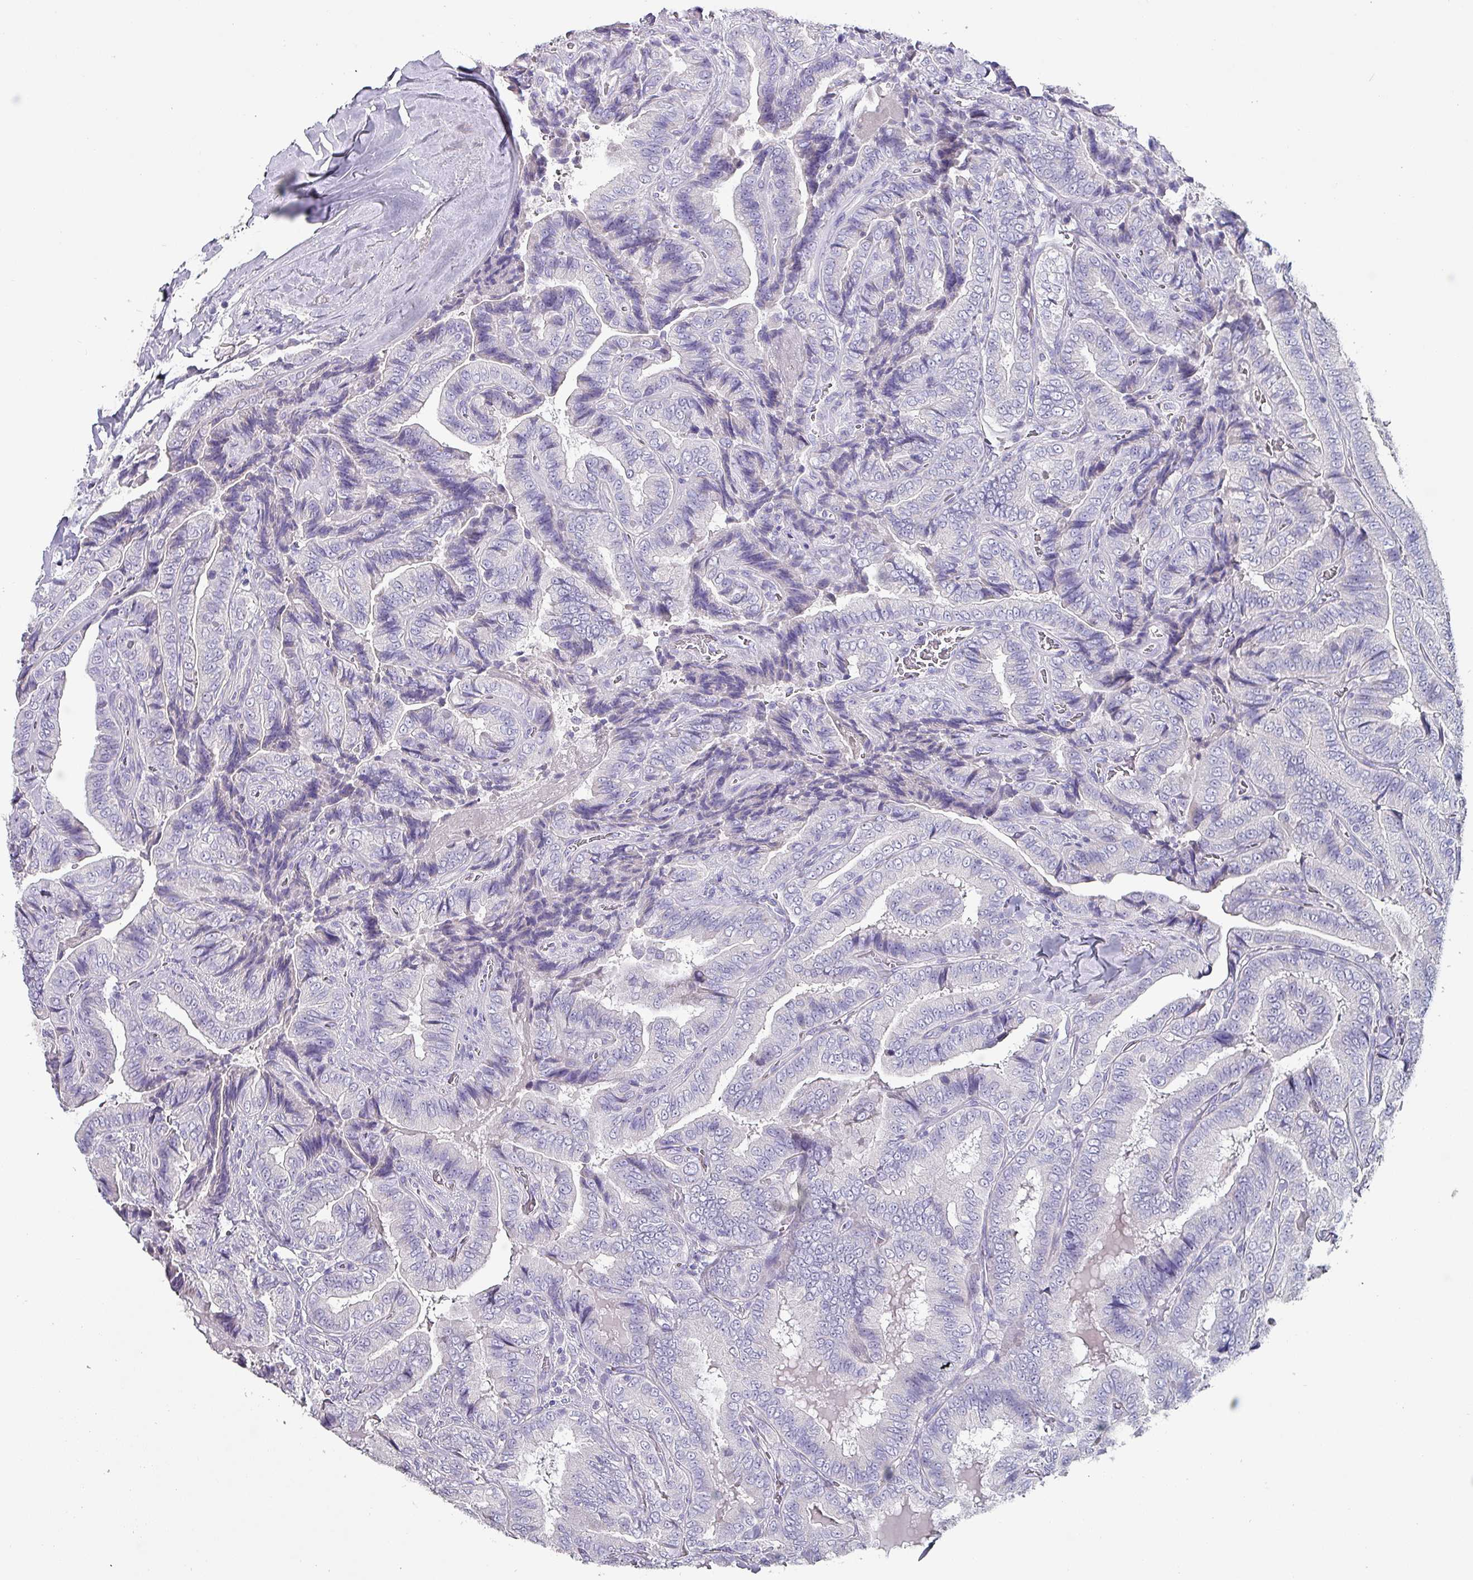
{"staining": {"intensity": "negative", "quantity": "none", "location": "none"}, "tissue": "thyroid cancer", "cell_type": "Tumor cells", "image_type": "cancer", "snomed": [{"axis": "morphology", "description": "Papillary adenocarcinoma, NOS"}, {"axis": "topography", "description": "Thyroid gland"}], "caption": "Immunohistochemistry (IHC) micrograph of thyroid cancer (papillary adenocarcinoma) stained for a protein (brown), which displays no staining in tumor cells.", "gene": "INS-IGF2", "patient": {"sex": "male", "age": 61}}